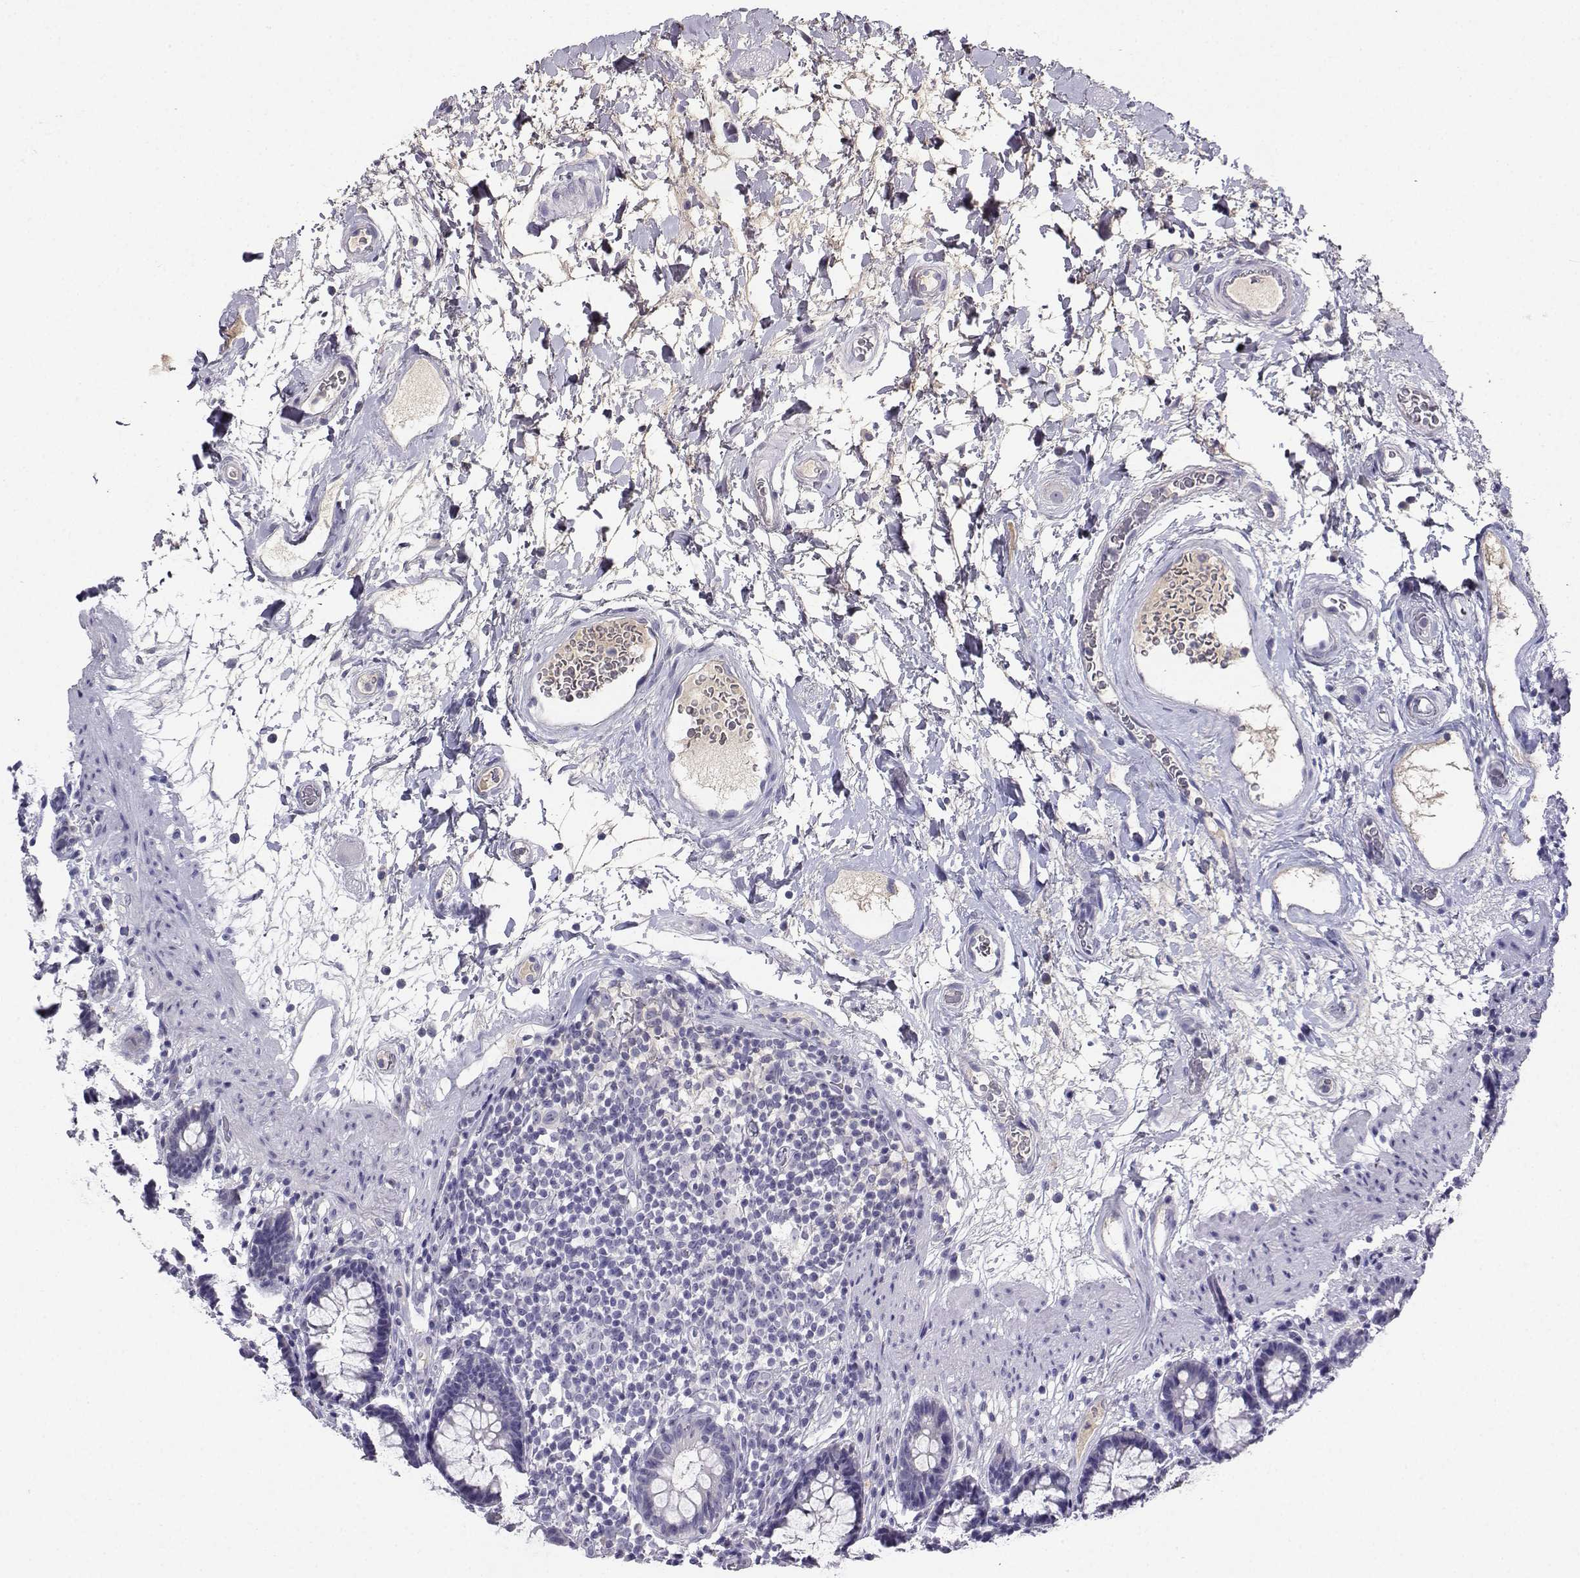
{"staining": {"intensity": "negative", "quantity": "none", "location": "none"}, "tissue": "rectum", "cell_type": "Glandular cells", "image_type": "normal", "snomed": [{"axis": "morphology", "description": "Normal tissue, NOS"}, {"axis": "topography", "description": "Rectum"}], "caption": "Immunohistochemistry (IHC) histopathology image of normal rectum: human rectum stained with DAB (3,3'-diaminobenzidine) demonstrates no significant protein positivity in glandular cells. (Stains: DAB immunohistochemistry (IHC) with hematoxylin counter stain, Microscopy: brightfield microscopy at high magnification).", "gene": "GRIK4", "patient": {"sex": "male", "age": 72}}